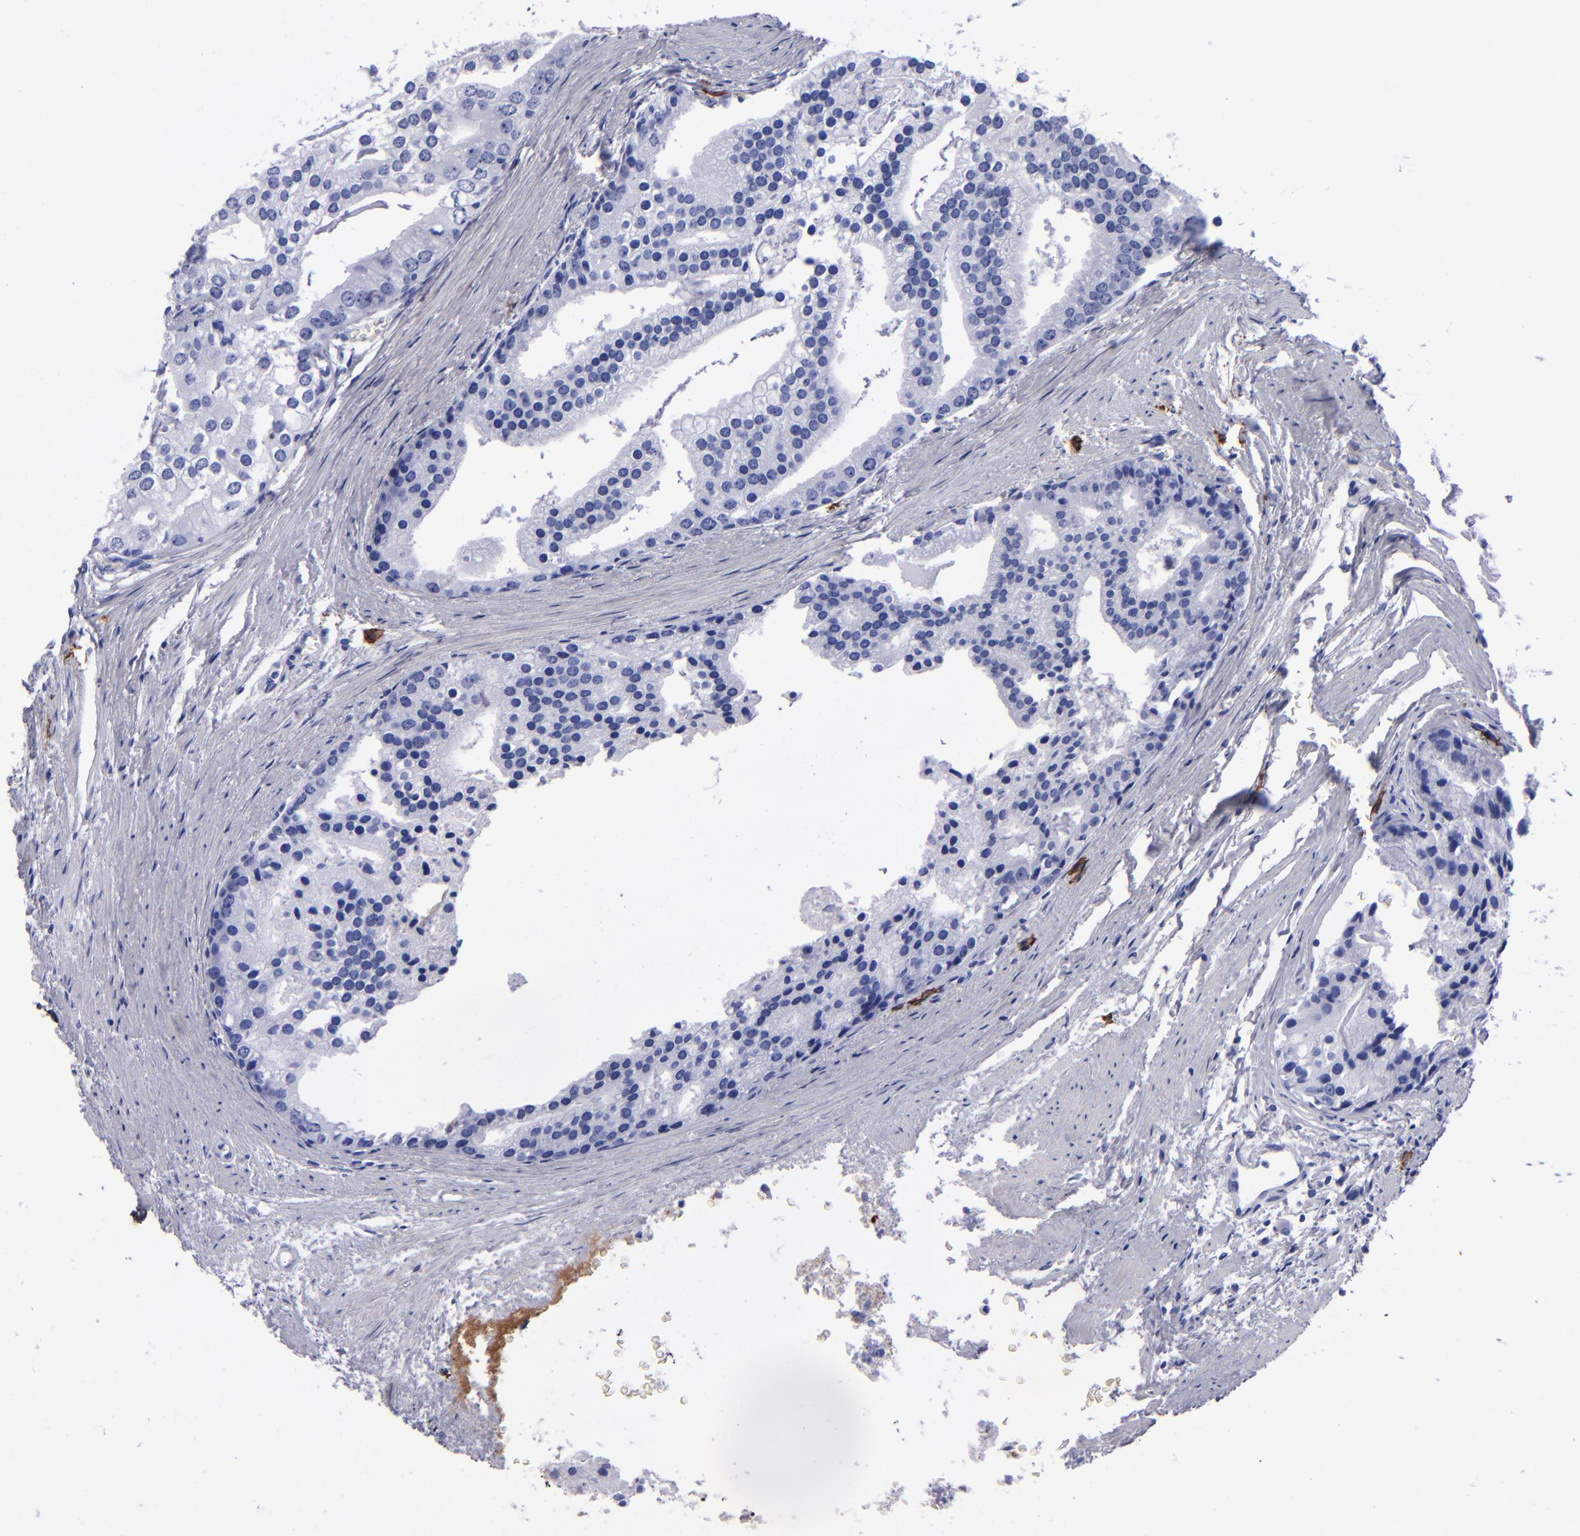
{"staining": {"intensity": "negative", "quantity": "none", "location": "none"}, "tissue": "prostate cancer", "cell_type": "Tumor cells", "image_type": "cancer", "snomed": [{"axis": "morphology", "description": "Adenocarcinoma, High grade"}, {"axis": "topography", "description": "Prostate"}], "caption": "Micrograph shows no significant protein expression in tumor cells of high-grade adenocarcinoma (prostate).", "gene": "CD38", "patient": {"sex": "male", "age": 56}}